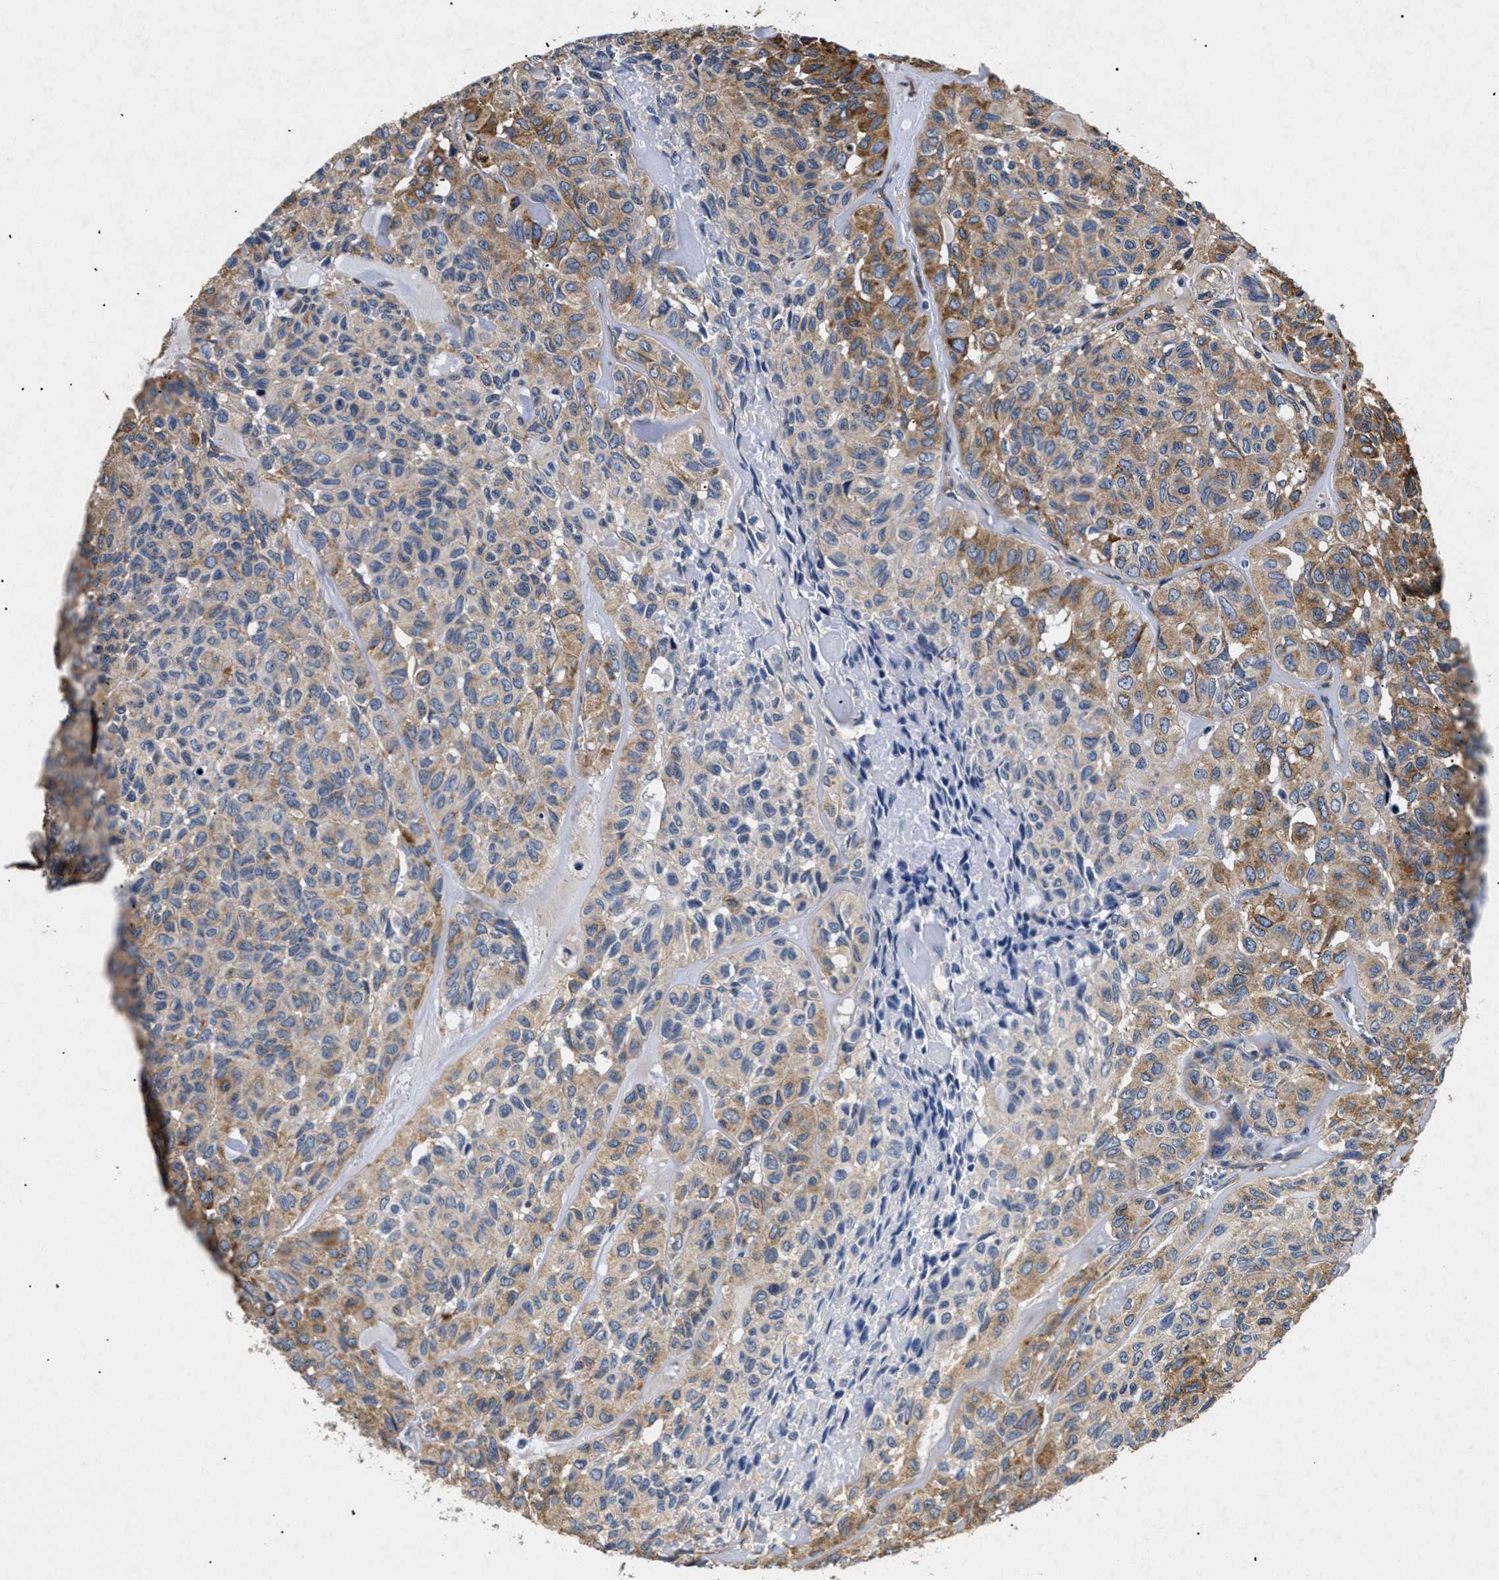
{"staining": {"intensity": "strong", "quantity": "25%-75%", "location": "cytoplasmic/membranous"}, "tissue": "head and neck cancer", "cell_type": "Tumor cells", "image_type": "cancer", "snomed": [{"axis": "morphology", "description": "Adenocarcinoma, NOS"}, {"axis": "topography", "description": "Salivary gland, NOS"}, {"axis": "topography", "description": "Head-Neck"}], "caption": "Strong cytoplasmic/membranous staining is present in about 25%-75% of tumor cells in head and neck cancer.", "gene": "LAMA3", "patient": {"sex": "female", "age": 76}}